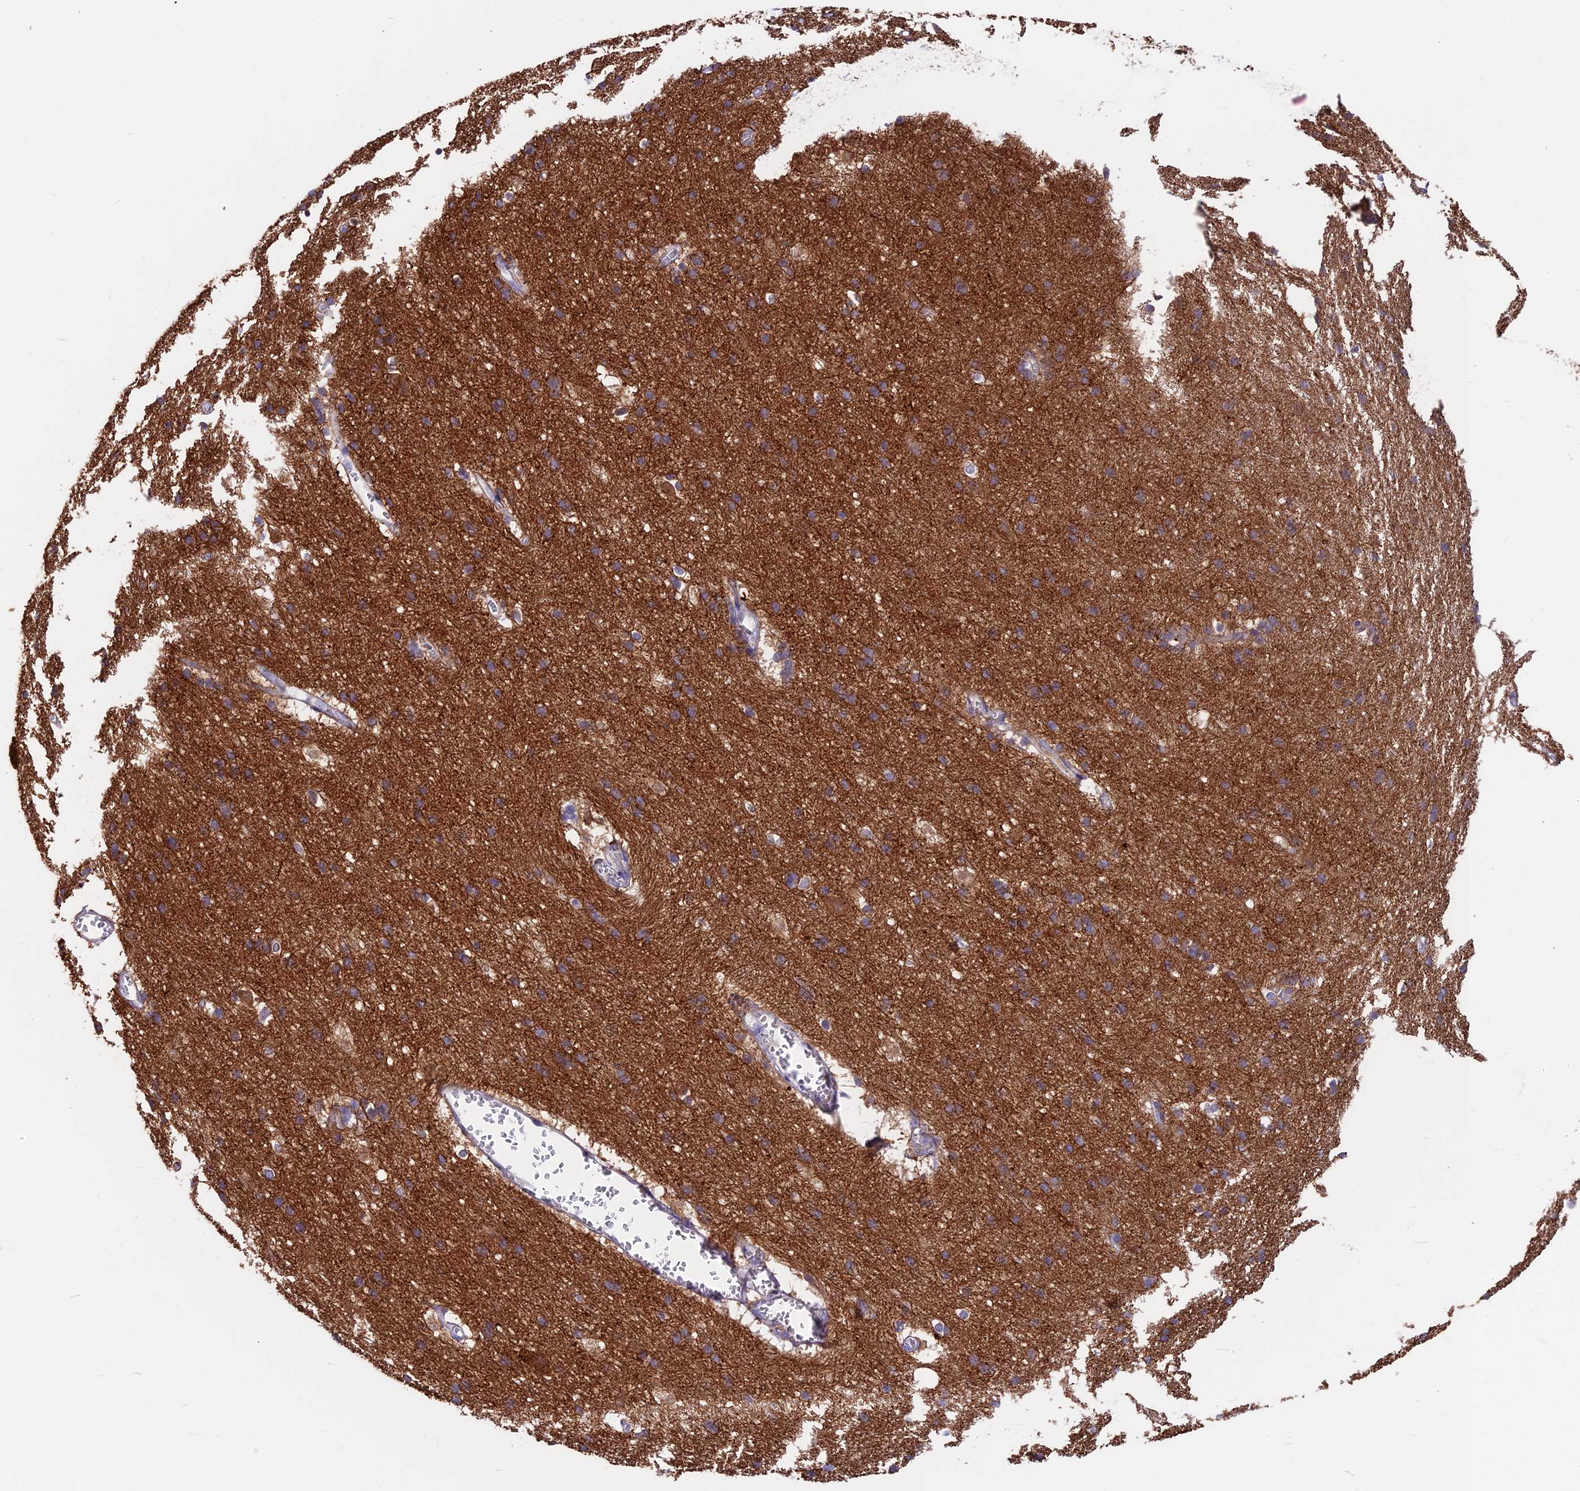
{"staining": {"intensity": "negative", "quantity": "none", "location": "none"}, "tissue": "cerebral cortex", "cell_type": "Endothelial cells", "image_type": "normal", "snomed": [{"axis": "morphology", "description": "Normal tissue, NOS"}, {"axis": "topography", "description": "Cerebral cortex"}], "caption": "DAB immunohistochemical staining of benign human cerebral cortex demonstrates no significant positivity in endothelial cells. (Brightfield microscopy of DAB (3,3'-diaminobenzidine) immunohistochemistry (IHC) at high magnification).", "gene": "SNAP91", "patient": {"sex": "male", "age": 54}}